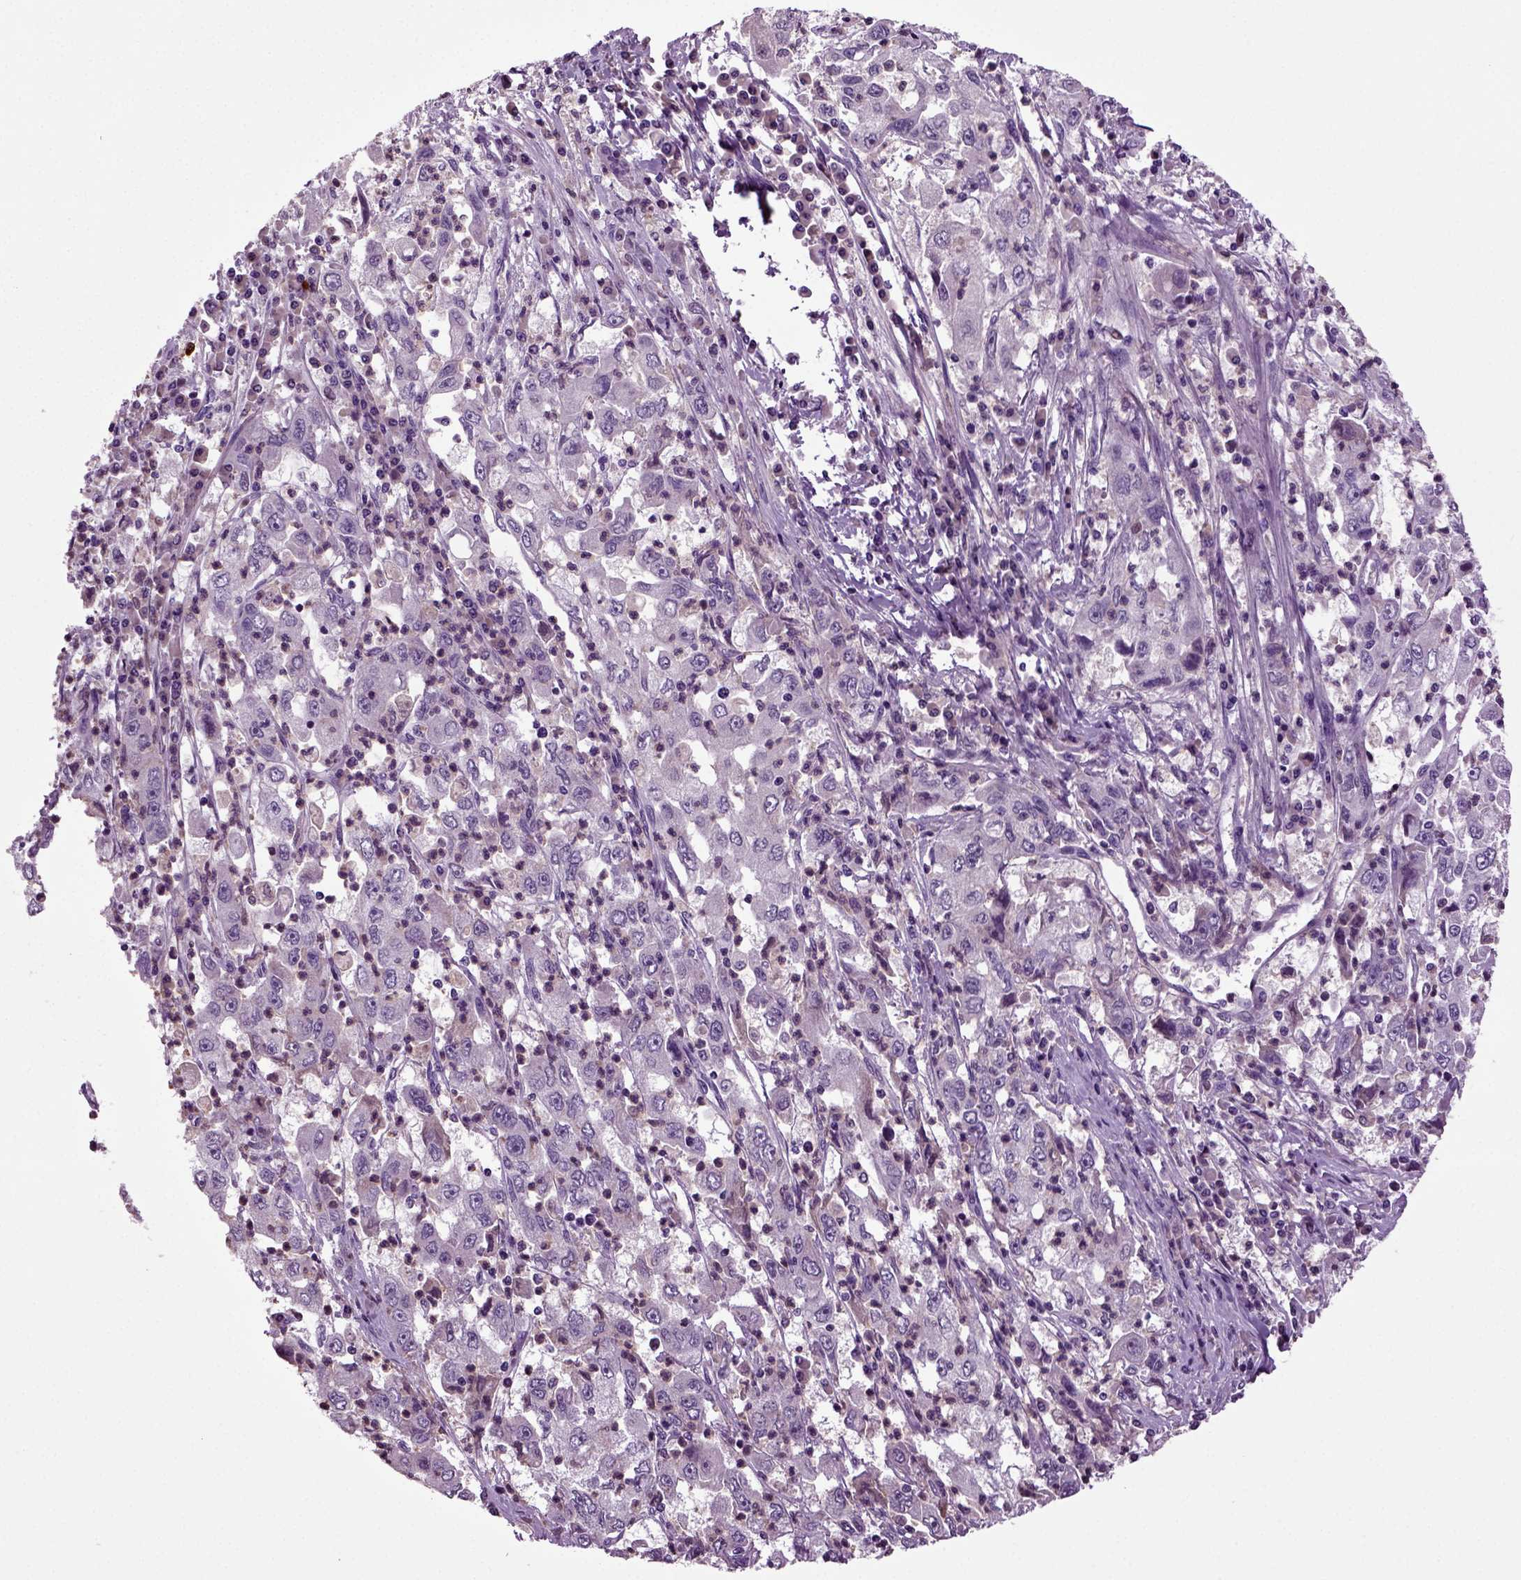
{"staining": {"intensity": "negative", "quantity": "none", "location": "none"}, "tissue": "cervical cancer", "cell_type": "Tumor cells", "image_type": "cancer", "snomed": [{"axis": "morphology", "description": "Squamous cell carcinoma, NOS"}, {"axis": "topography", "description": "Cervix"}], "caption": "IHC histopathology image of neoplastic tissue: human cervical cancer (squamous cell carcinoma) stained with DAB (3,3'-diaminobenzidine) shows no significant protein staining in tumor cells.", "gene": "FGF11", "patient": {"sex": "female", "age": 36}}